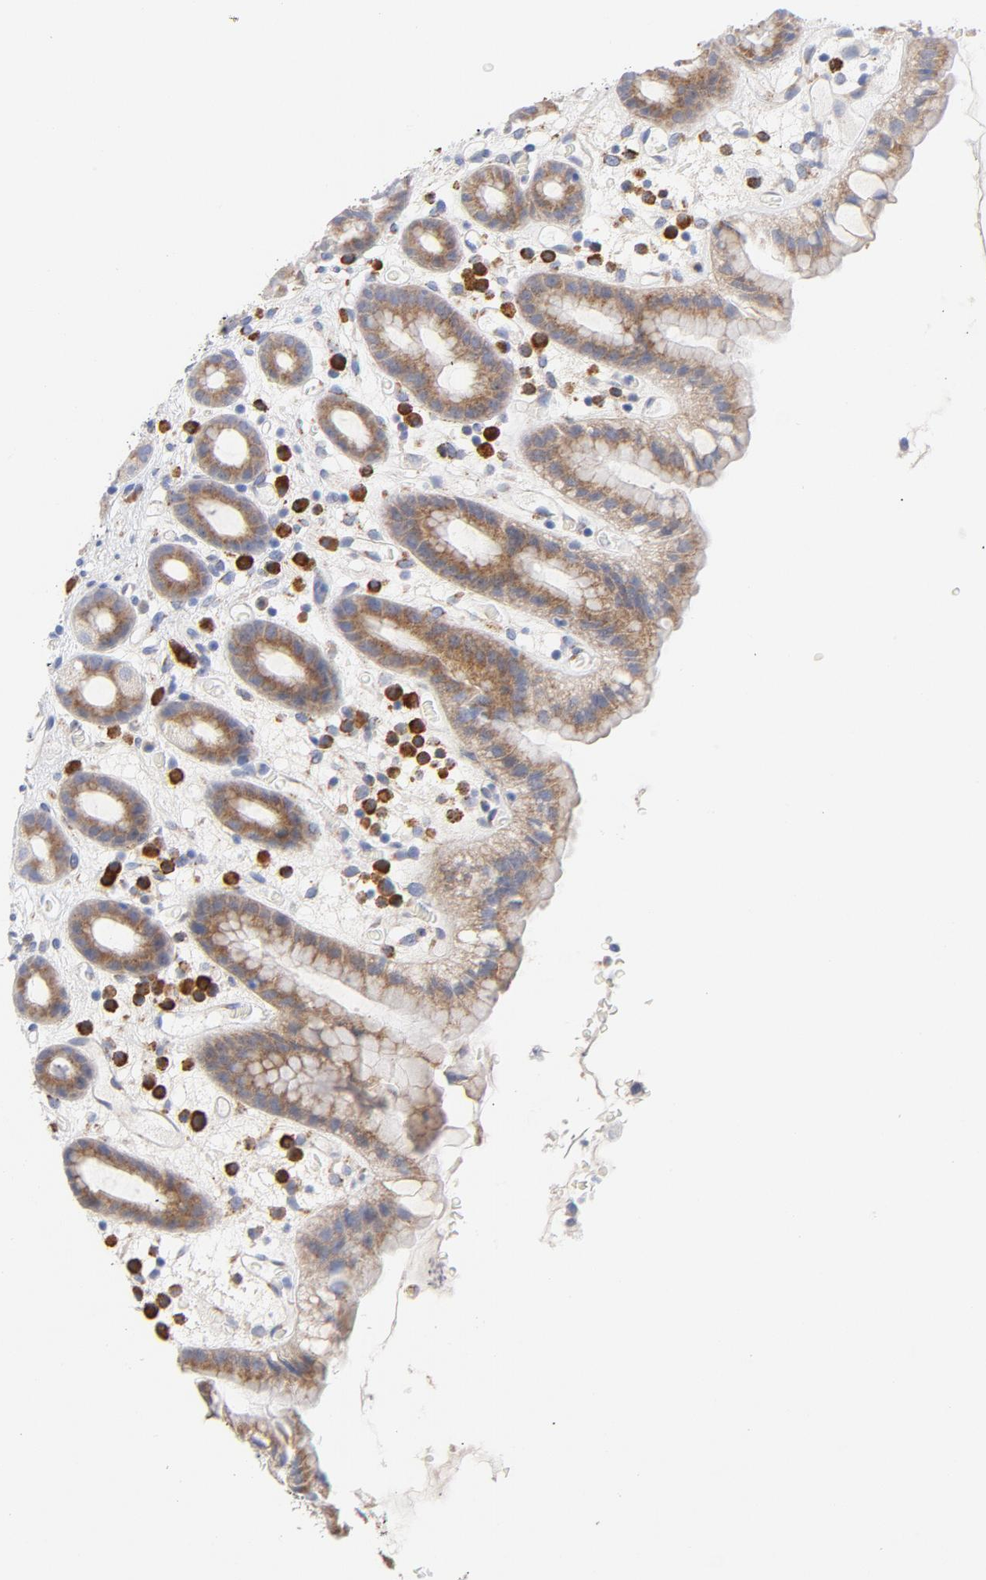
{"staining": {"intensity": "moderate", "quantity": "25%-75%", "location": "cytoplasmic/membranous"}, "tissue": "stomach", "cell_type": "Glandular cells", "image_type": "normal", "snomed": [{"axis": "morphology", "description": "Normal tissue, NOS"}, {"axis": "topography", "description": "Stomach, upper"}], "caption": "Benign stomach shows moderate cytoplasmic/membranous expression in about 25%-75% of glandular cells, visualized by immunohistochemistry. Nuclei are stained in blue.", "gene": "RAPGEF3", "patient": {"sex": "male", "age": 68}}